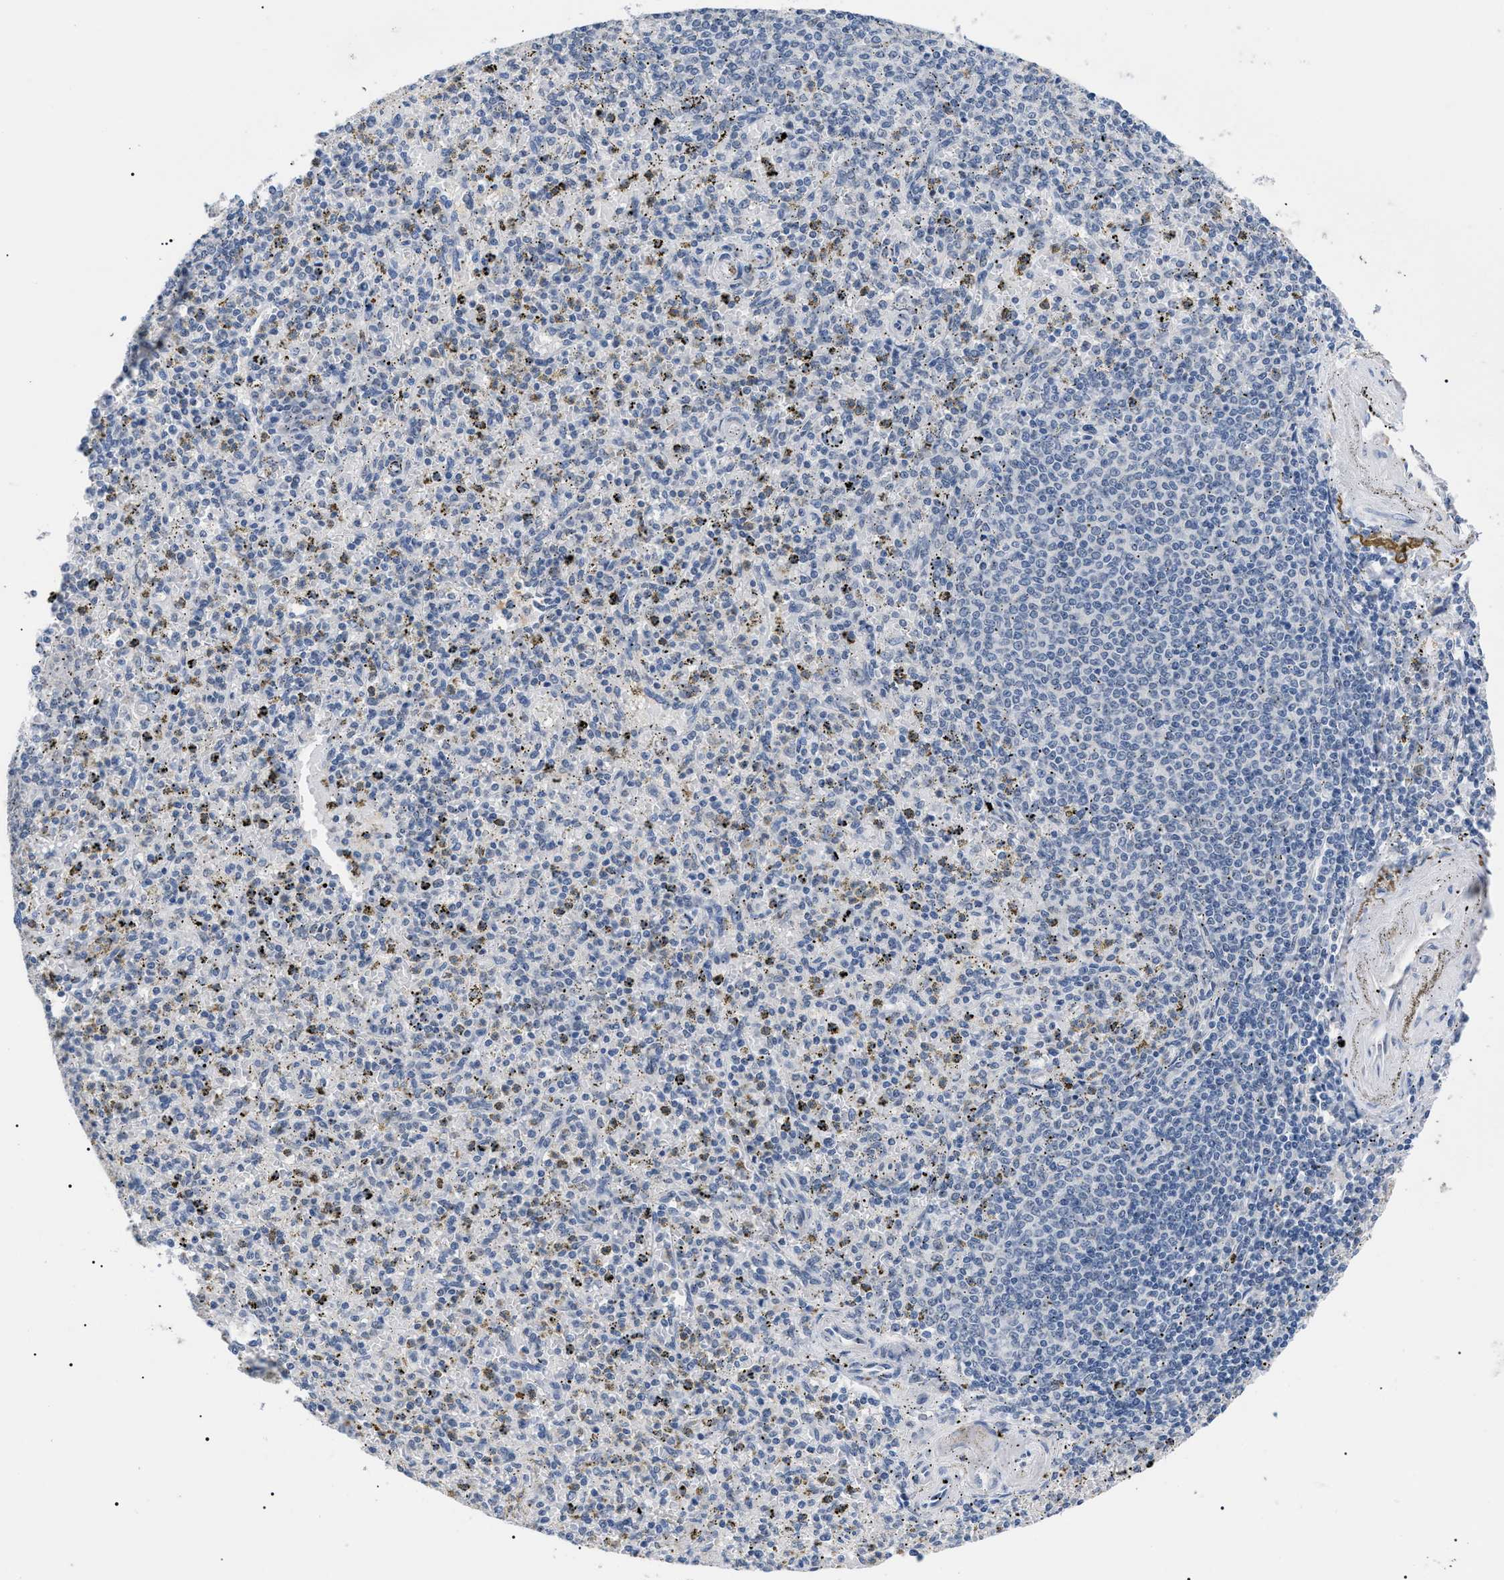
{"staining": {"intensity": "negative", "quantity": "none", "location": "none"}, "tissue": "spleen", "cell_type": "Cells in red pulp", "image_type": "normal", "snomed": [{"axis": "morphology", "description": "Normal tissue, NOS"}, {"axis": "topography", "description": "Spleen"}], "caption": "Immunohistochemical staining of unremarkable human spleen shows no significant positivity in cells in red pulp. (DAB (3,3'-diaminobenzidine) immunohistochemistry with hematoxylin counter stain).", "gene": "PRRT2", "patient": {"sex": "male", "age": 72}}